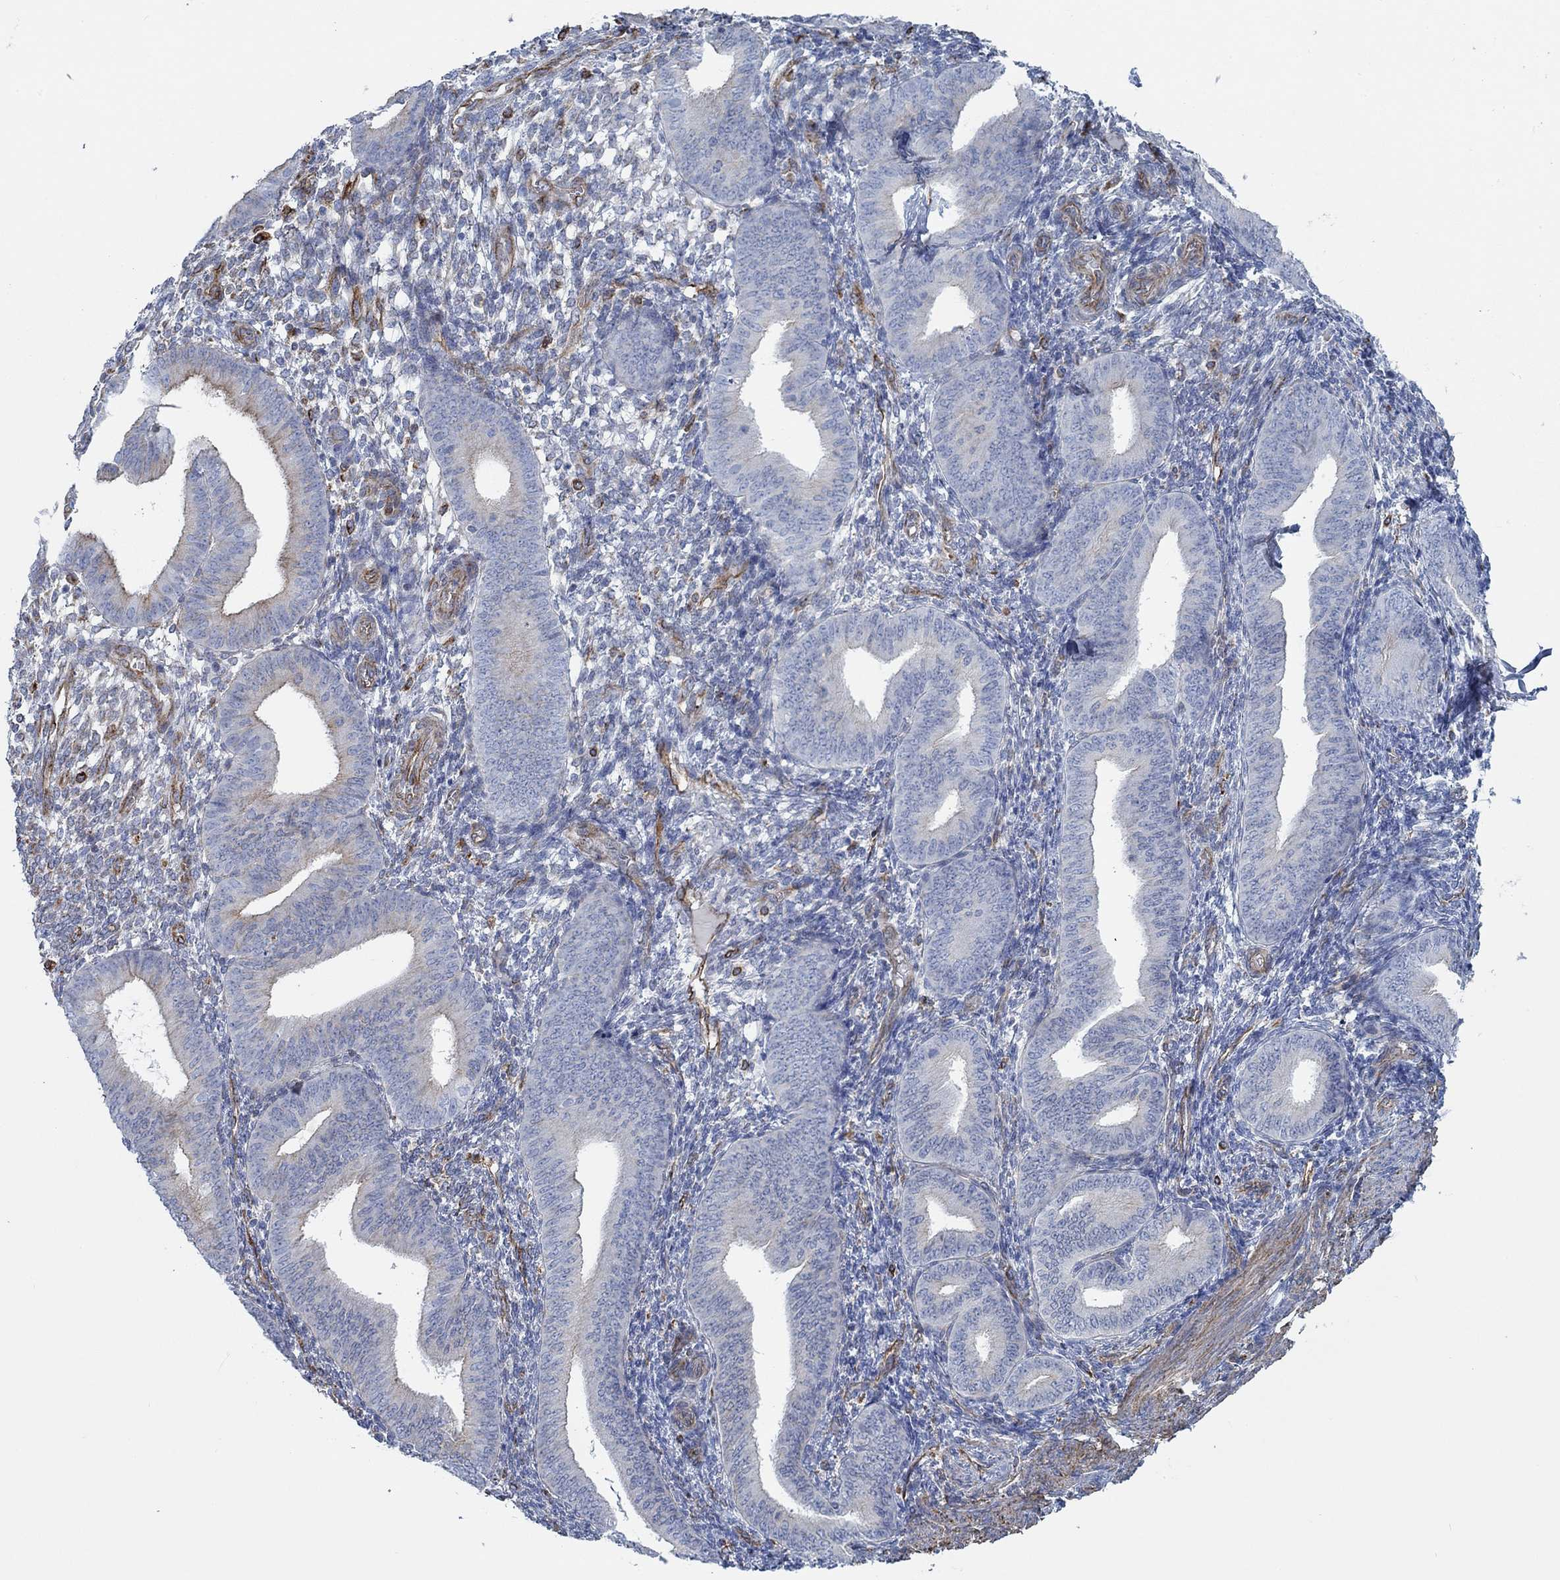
{"staining": {"intensity": "strong", "quantity": "<25%", "location": "cytoplasmic/membranous"}, "tissue": "endometrium", "cell_type": "Cells in endometrial stroma", "image_type": "normal", "snomed": [{"axis": "morphology", "description": "Normal tissue, NOS"}, {"axis": "topography", "description": "Endometrium"}], "caption": "Strong cytoplasmic/membranous protein staining is appreciated in about <25% of cells in endometrial stroma in endometrium.", "gene": "STC2", "patient": {"sex": "female", "age": 39}}